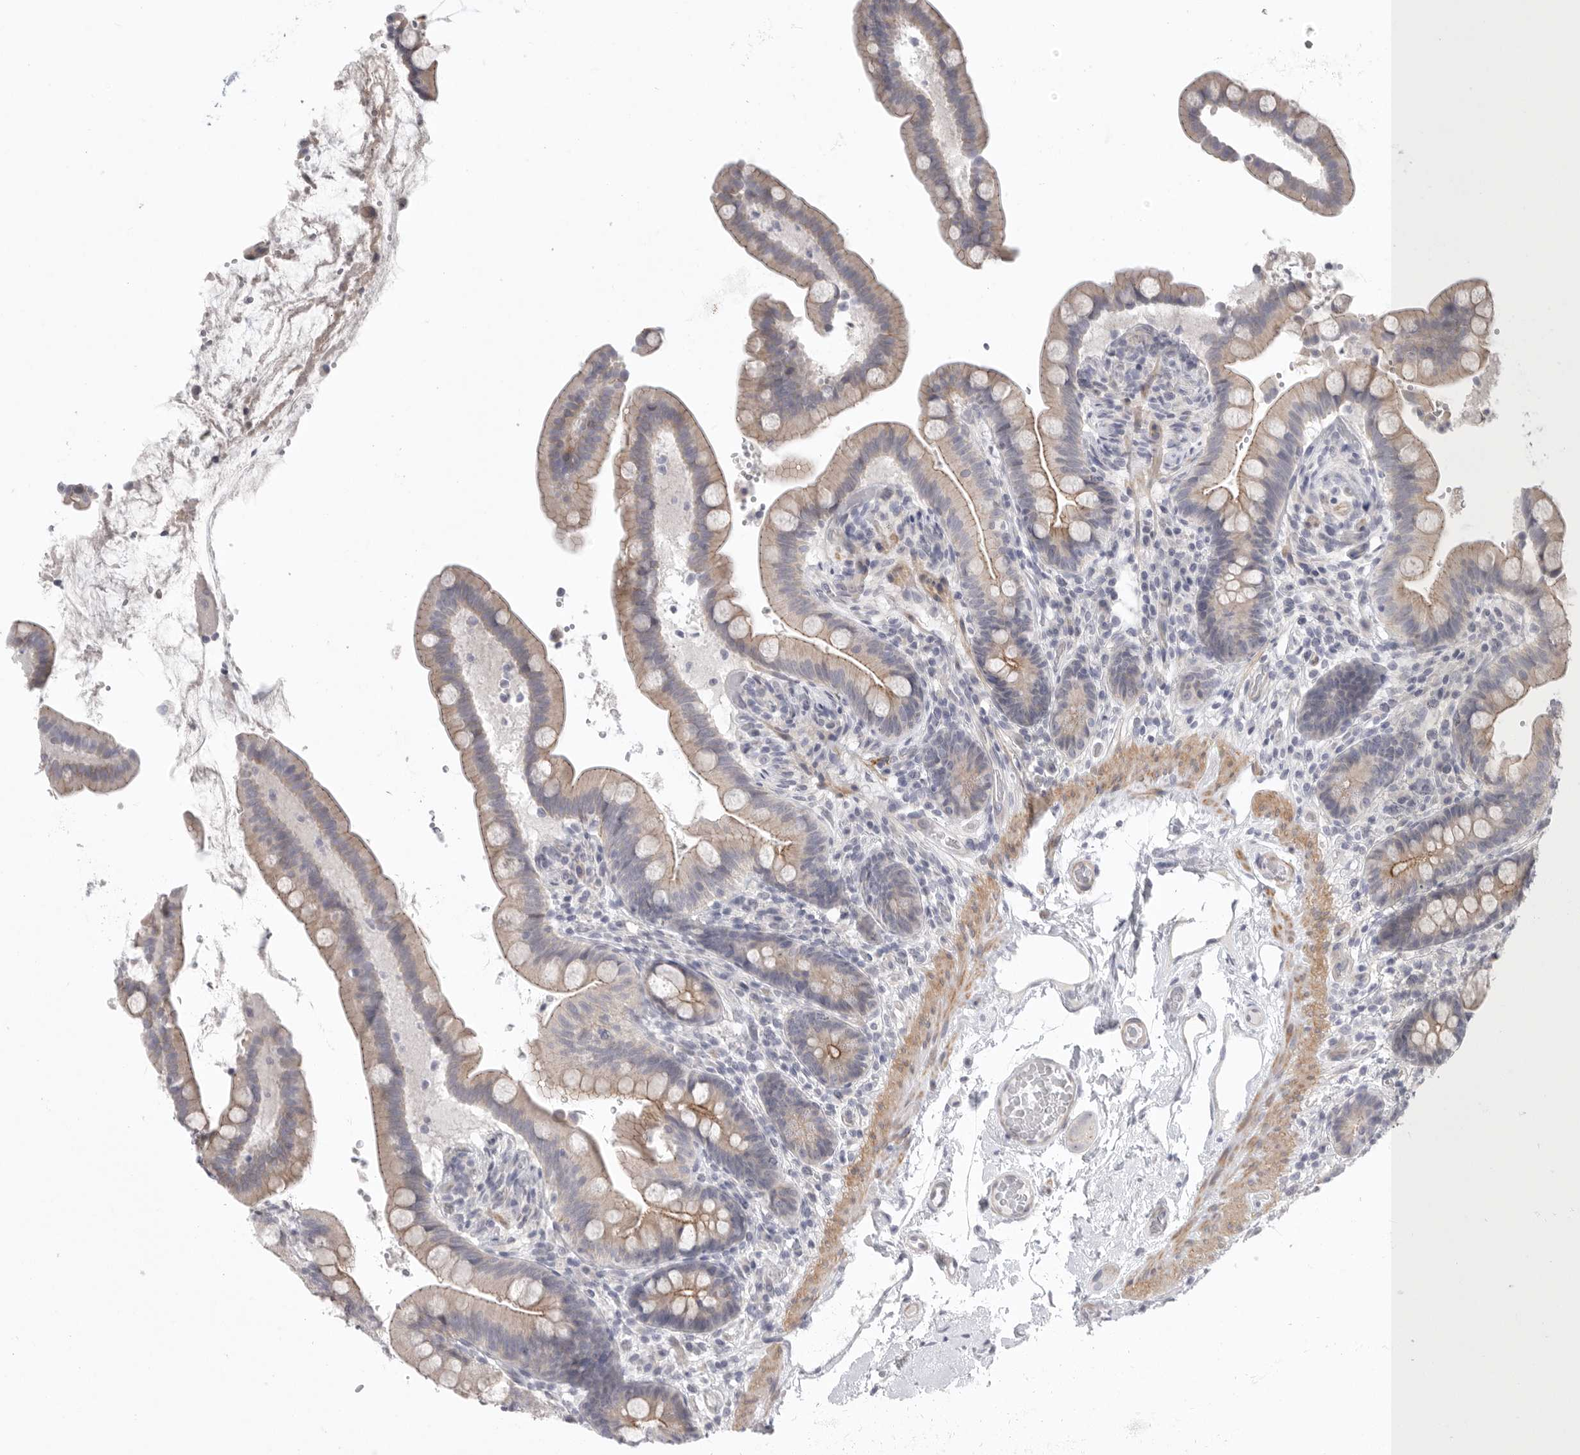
{"staining": {"intensity": "negative", "quantity": "none", "location": "none"}, "tissue": "colon", "cell_type": "Endothelial cells", "image_type": "normal", "snomed": [{"axis": "morphology", "description": "Normal tissue, NOS"}, {"axis": "topography", "description": "Smooth muscle"}, {"axis": "topography", "description": "Colon"}], "caption": "A micrograph of human colon is negative for staining in endothelial cells. The staining is performed using DAB (3,3'-diaminobenzidine) brown chromogen with nuclei counter-stained in using hematoxylin.", "gene": "STAB2", "patient": {"sex": "male", "age": 73}}